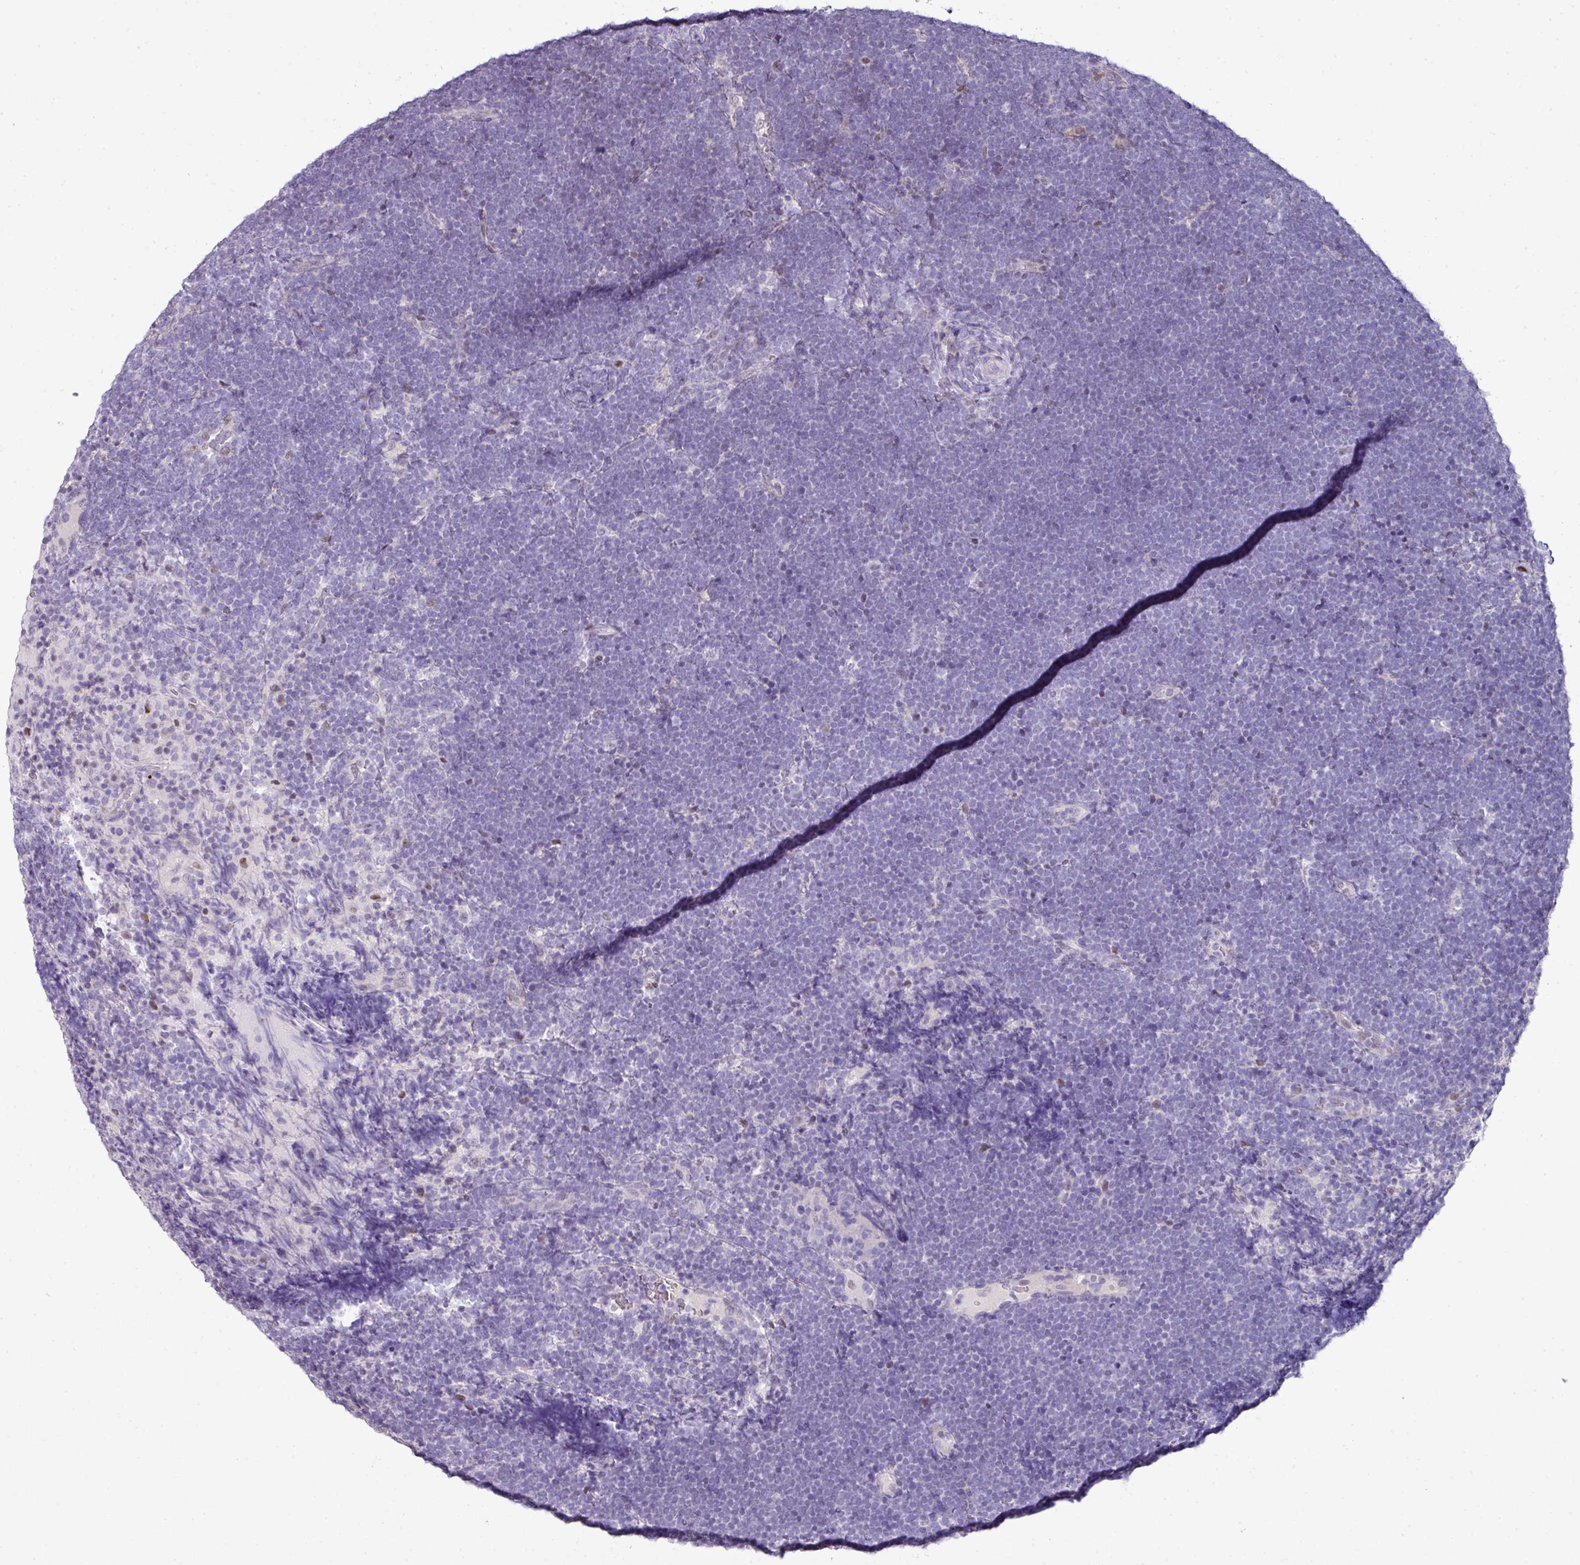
{"staining": {"intensity": "negative", "quantity": "none", "location": "none"}, "tissue": "lymphoma", "cell_type": "Tumor cells", "image_type": "cancer", "snomed": [{"axis": "morphology", "description": "Malignant lymphoma, non-Hodgkin's type, High grade"}, {"axis": "topography", "description": "Lymph node"}], "caption": "DAB immunohistochemical staining of high-grade malignant lymphoma, non-Hodgkin's type reveals no significant expression in tumor cells. (DAB (3,3'-diaminobenzidine) immunohistochemistry (IHC), high magnification).", "gene": "ANKRD18A", "patient": {"sex": "male", "age": 13}}